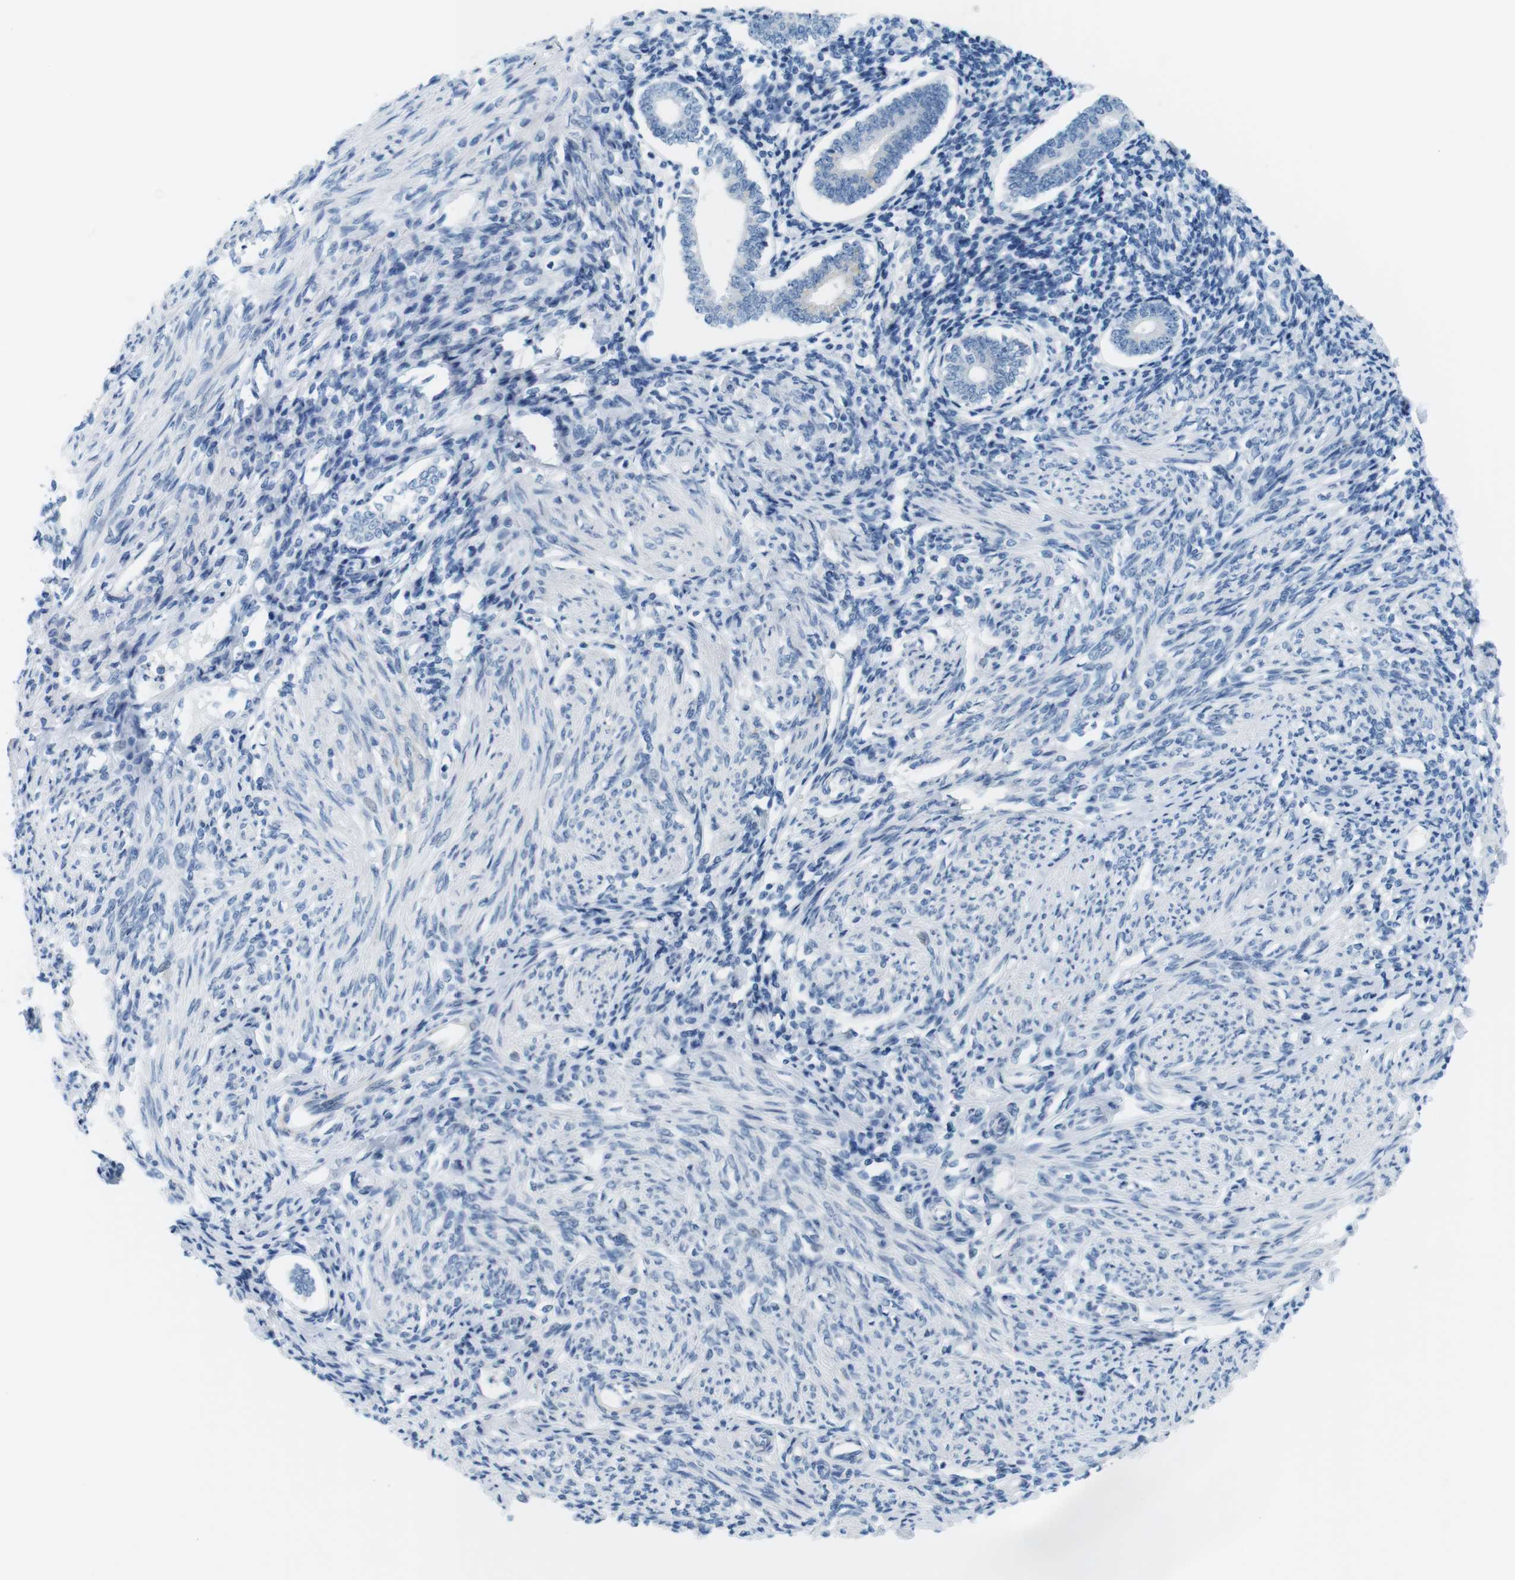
{"staining": {"intensity": "negative", "quantity": "none", "location": "none"}, "tissue": "endometrium", "cell_type": "Cells in endometrial stroma", "image_type": "normal", "snomed": [{"axis": "morphology", "description": "Normal tissue, NOS"}, {"axis": "topography", "description": "Endometrium"}], "caption": "A photomicrograph of human endometrium is negative for staining in cells in endometrial stroma. Brightfield microscopy of immunohistochemistry (IHC) stained with DAB (brown) and hematoxylin (blue), captured at high magnification.", "gene": "MYH9", "patient": {"sex": "female", "age": 71}}